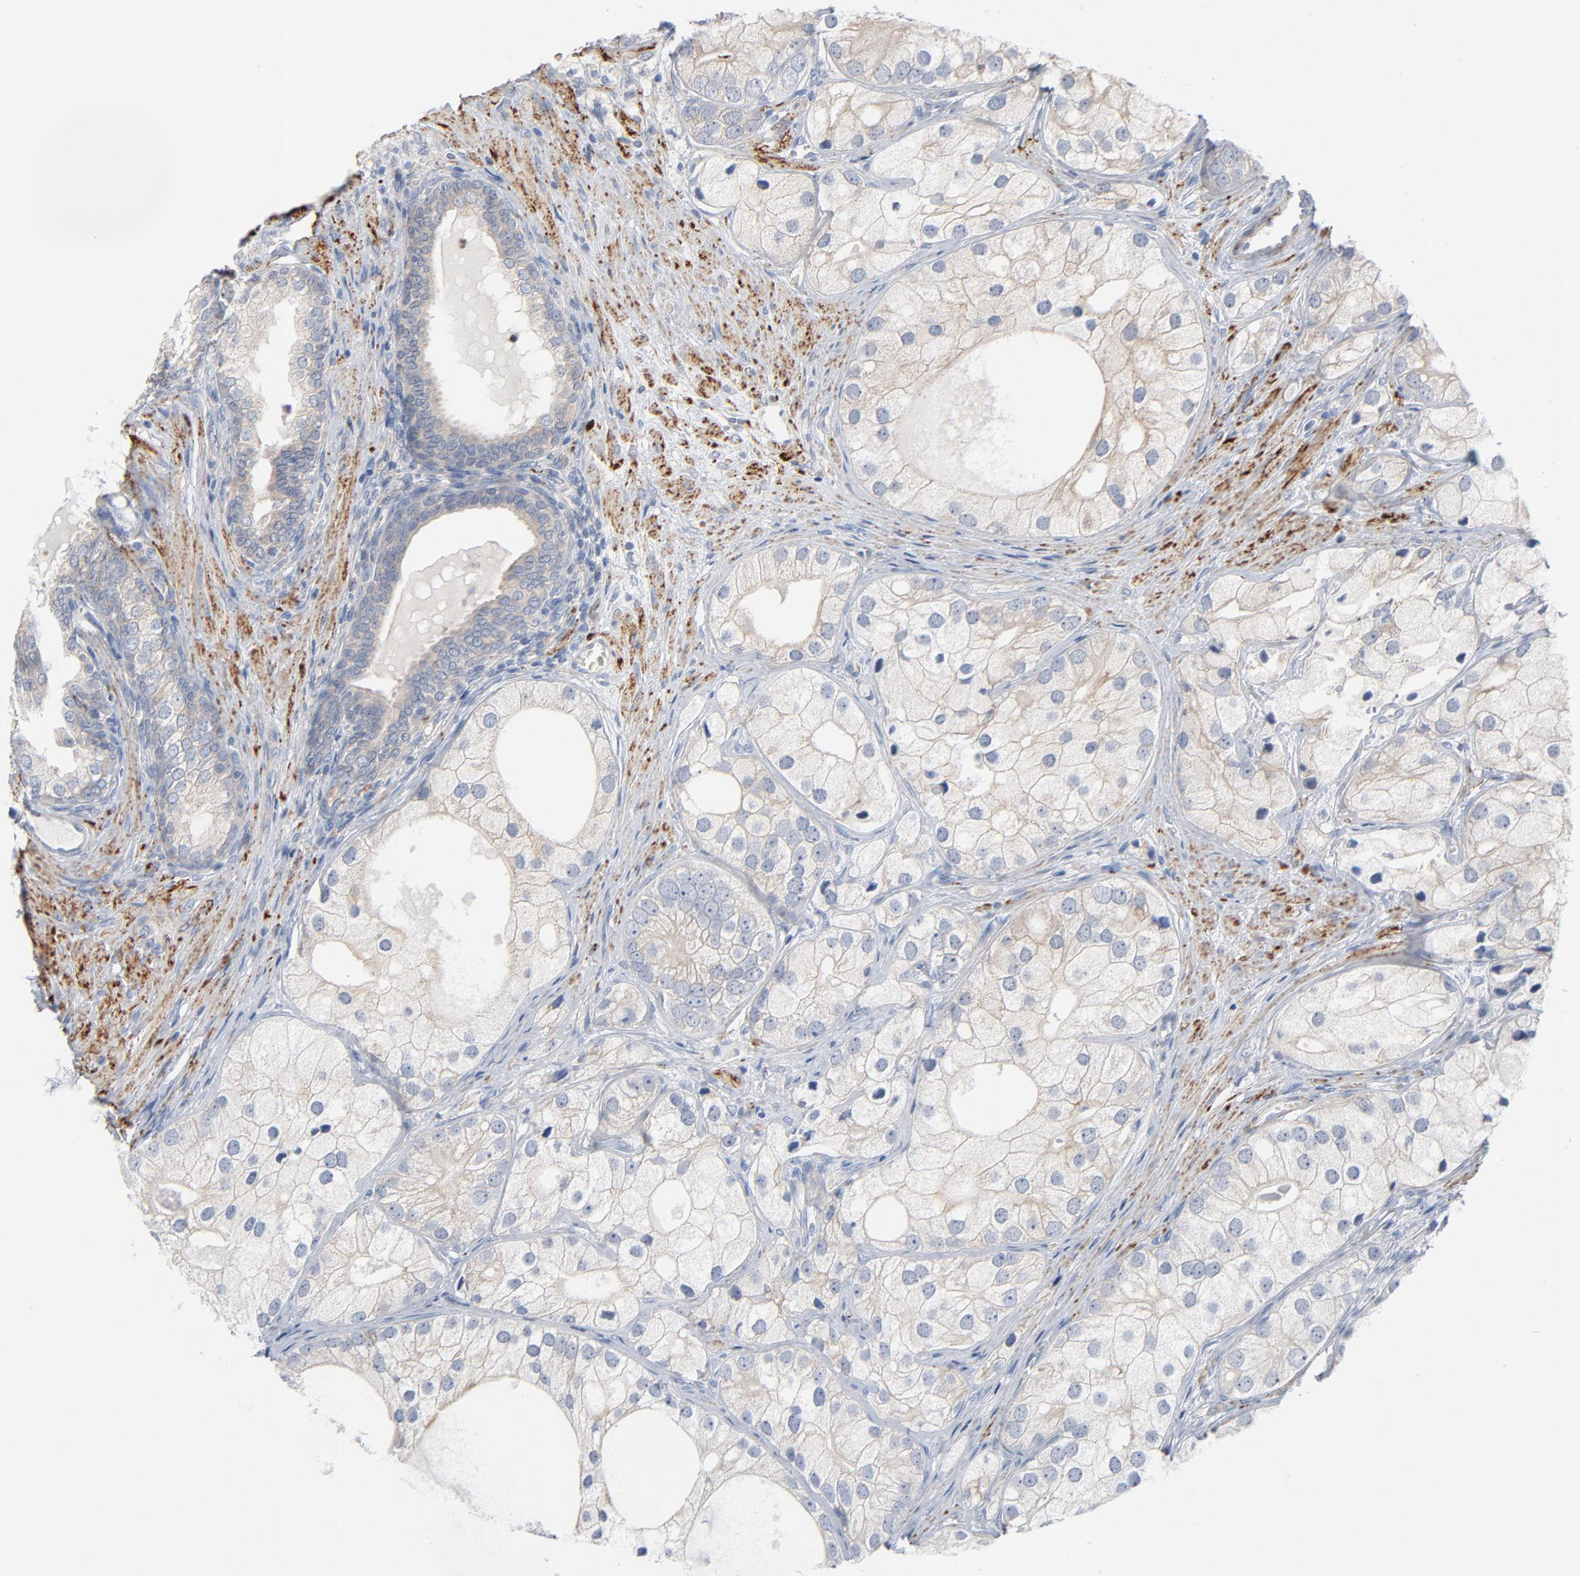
{"staining": {"intensity": "negative", "quantity": "none", "location": "none"}, "tissue": "prostate cancer", "cell_type": "Tumor cells", "image_type": "cancer", "snomed": [{"axis": "morphology", "description": "Adenocarcinoma, Low grade"}, {"axis": "topography", "description": "Prostate"}], "caption": "This is an IHC histopathology image of prostate cancer. There is no expression in tumor cells.", "gene": "IFT43", "patient": {"sex": "male", "age": 69}}